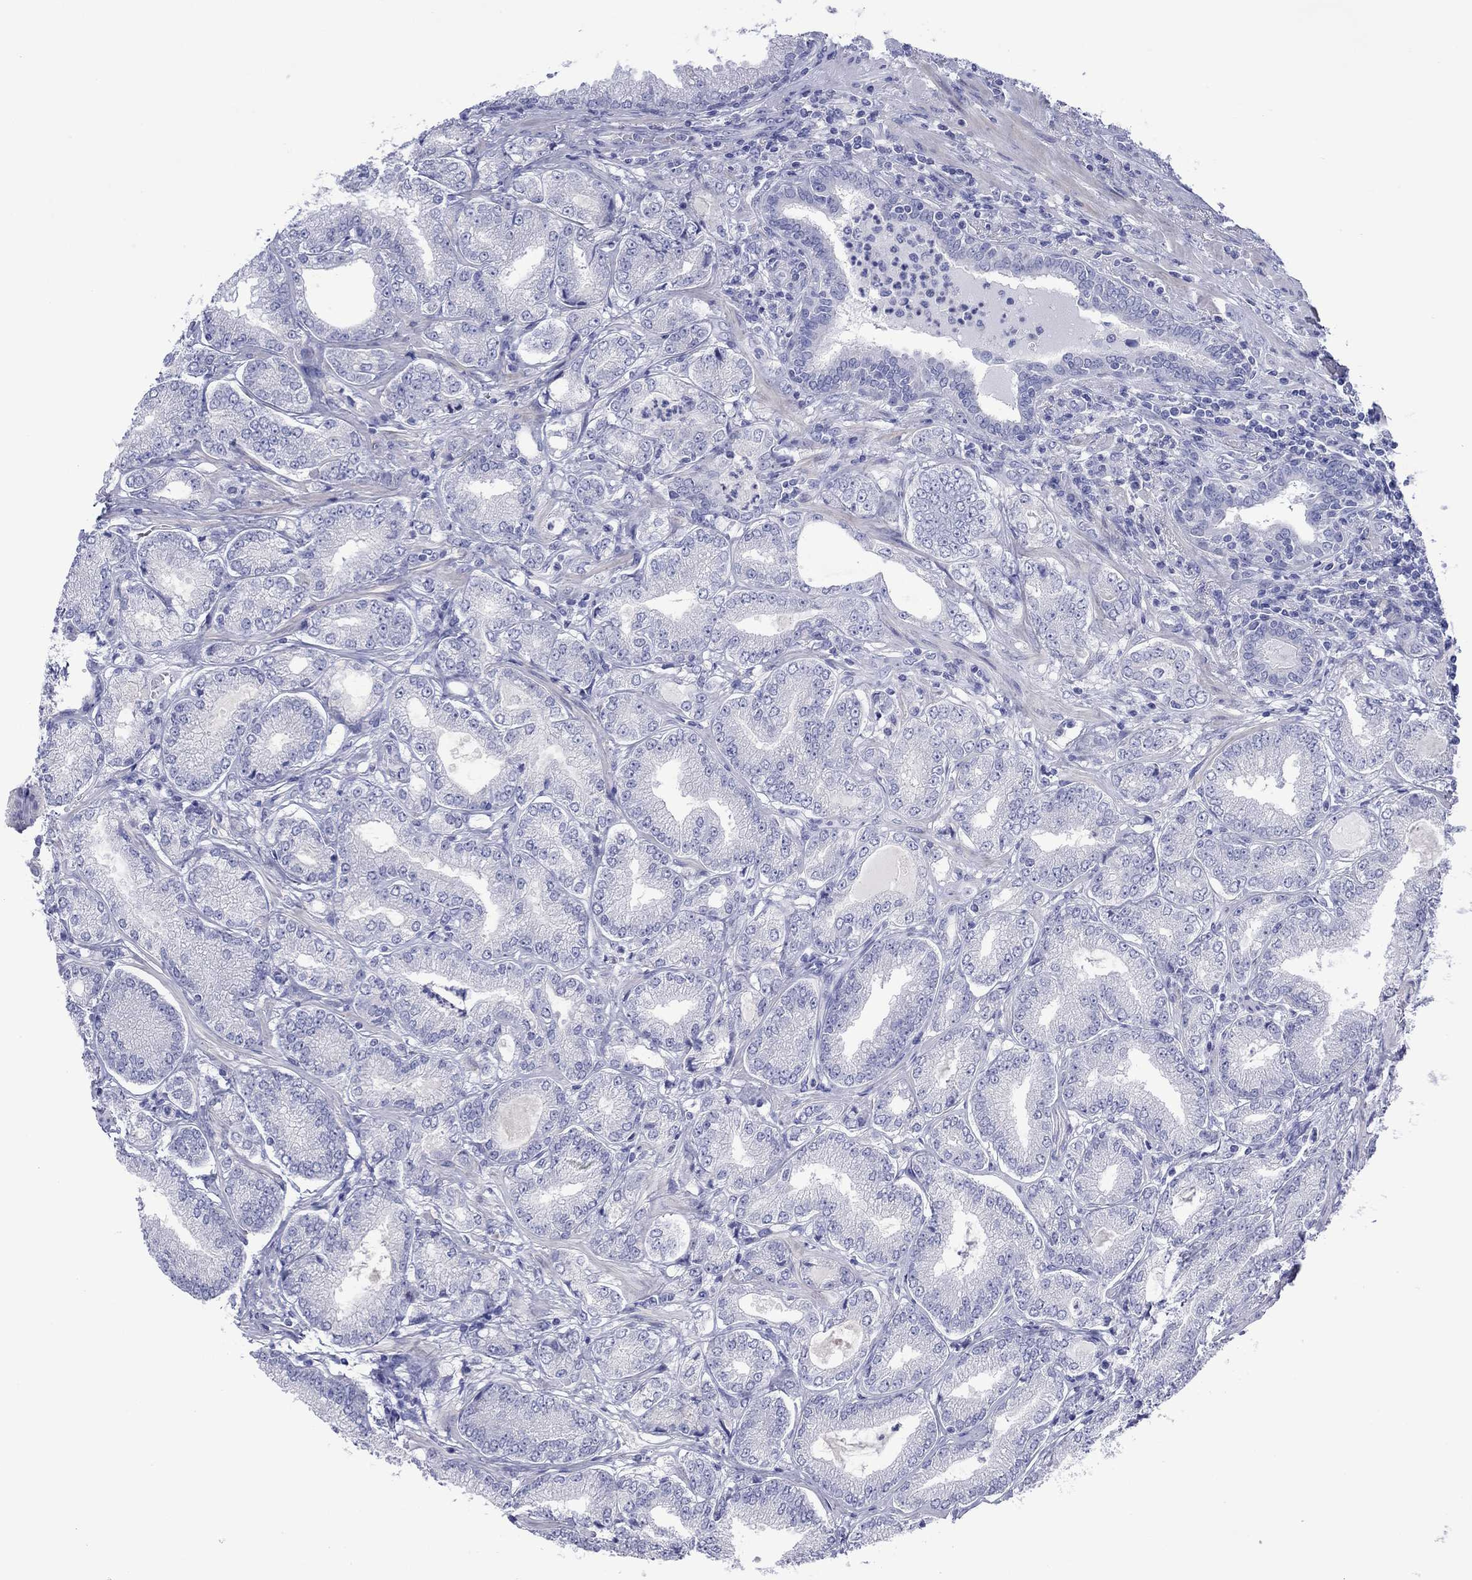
{"staining": {"intensity": "negative", "quantity": "none", "location": "none"}, "tissue": "prostate cancer", "cell_type": "Tumor cells", "image_type": "cancer", "snomed": [{"axis": "morphology", "description": "Adenocarcinoma, NOS"}, {"axis": "topography", "description": "Prostate"}], "caption": "Image shows no protein staining in tumor cells of prostate cancer tissue.", "gene": "MLANA", "patient": {"sex": "male", "age": 65}}